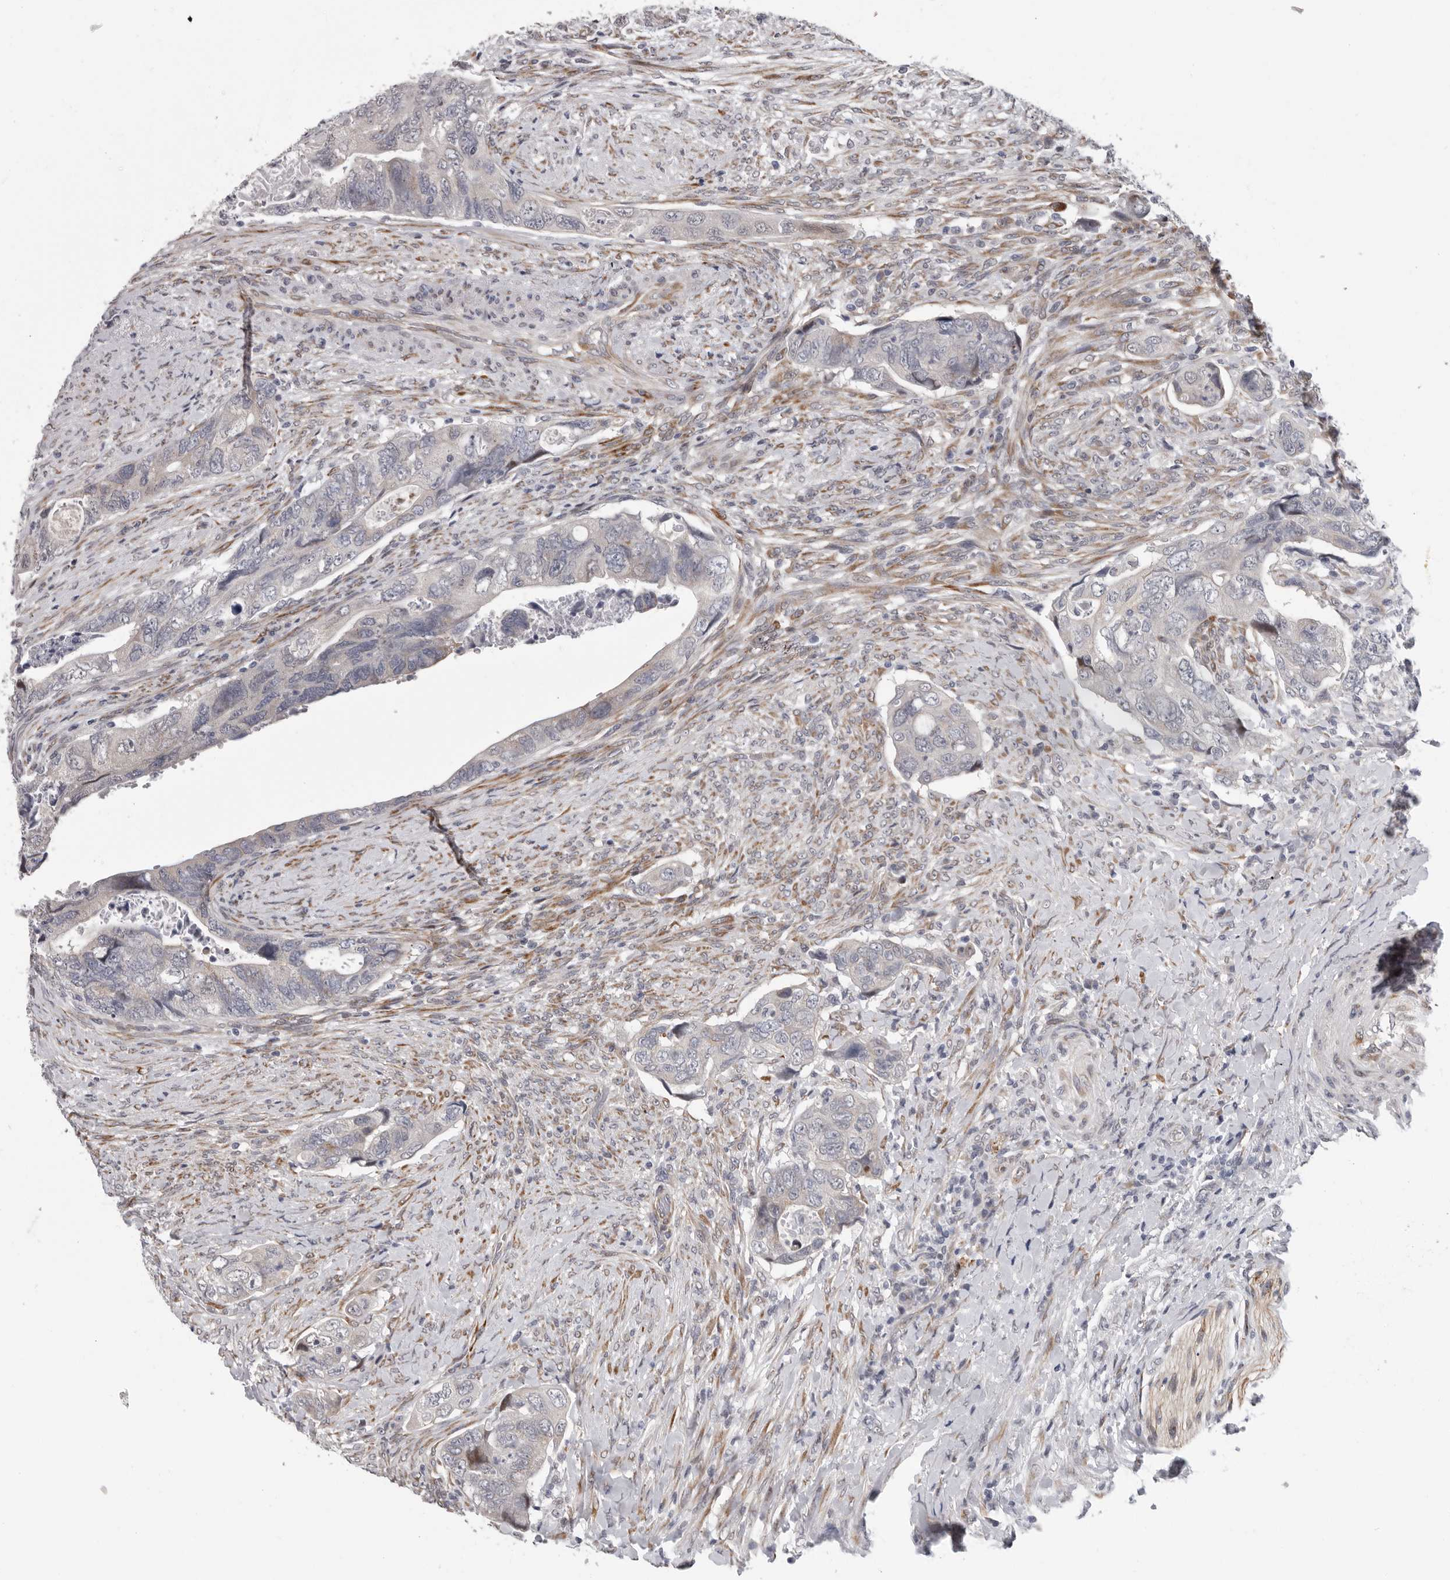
{"staining": {"intensity": "negative", "quantity": "none", "location": "none"}, "tissue": "colorectal cancer", "cell_type": "Tumor cells", "image_type": "cancer", "snomed": [{"axis": "morphology", "description": "Adenocarcinoma, NOS"}, {"axis": "topography", "description": "Rectum"}], "caption": "DAB immunohistochemical staining of human colorectal cancer demonstrates no significant expression in tumor cells. The staining is performed using DAB (3,3'-diaminobenzidine) brown chromogen with nuclei counter-stained in using hematoxylin.", "gene": "RALGPS2", "patient": {"sex": "male", "age": 63}}